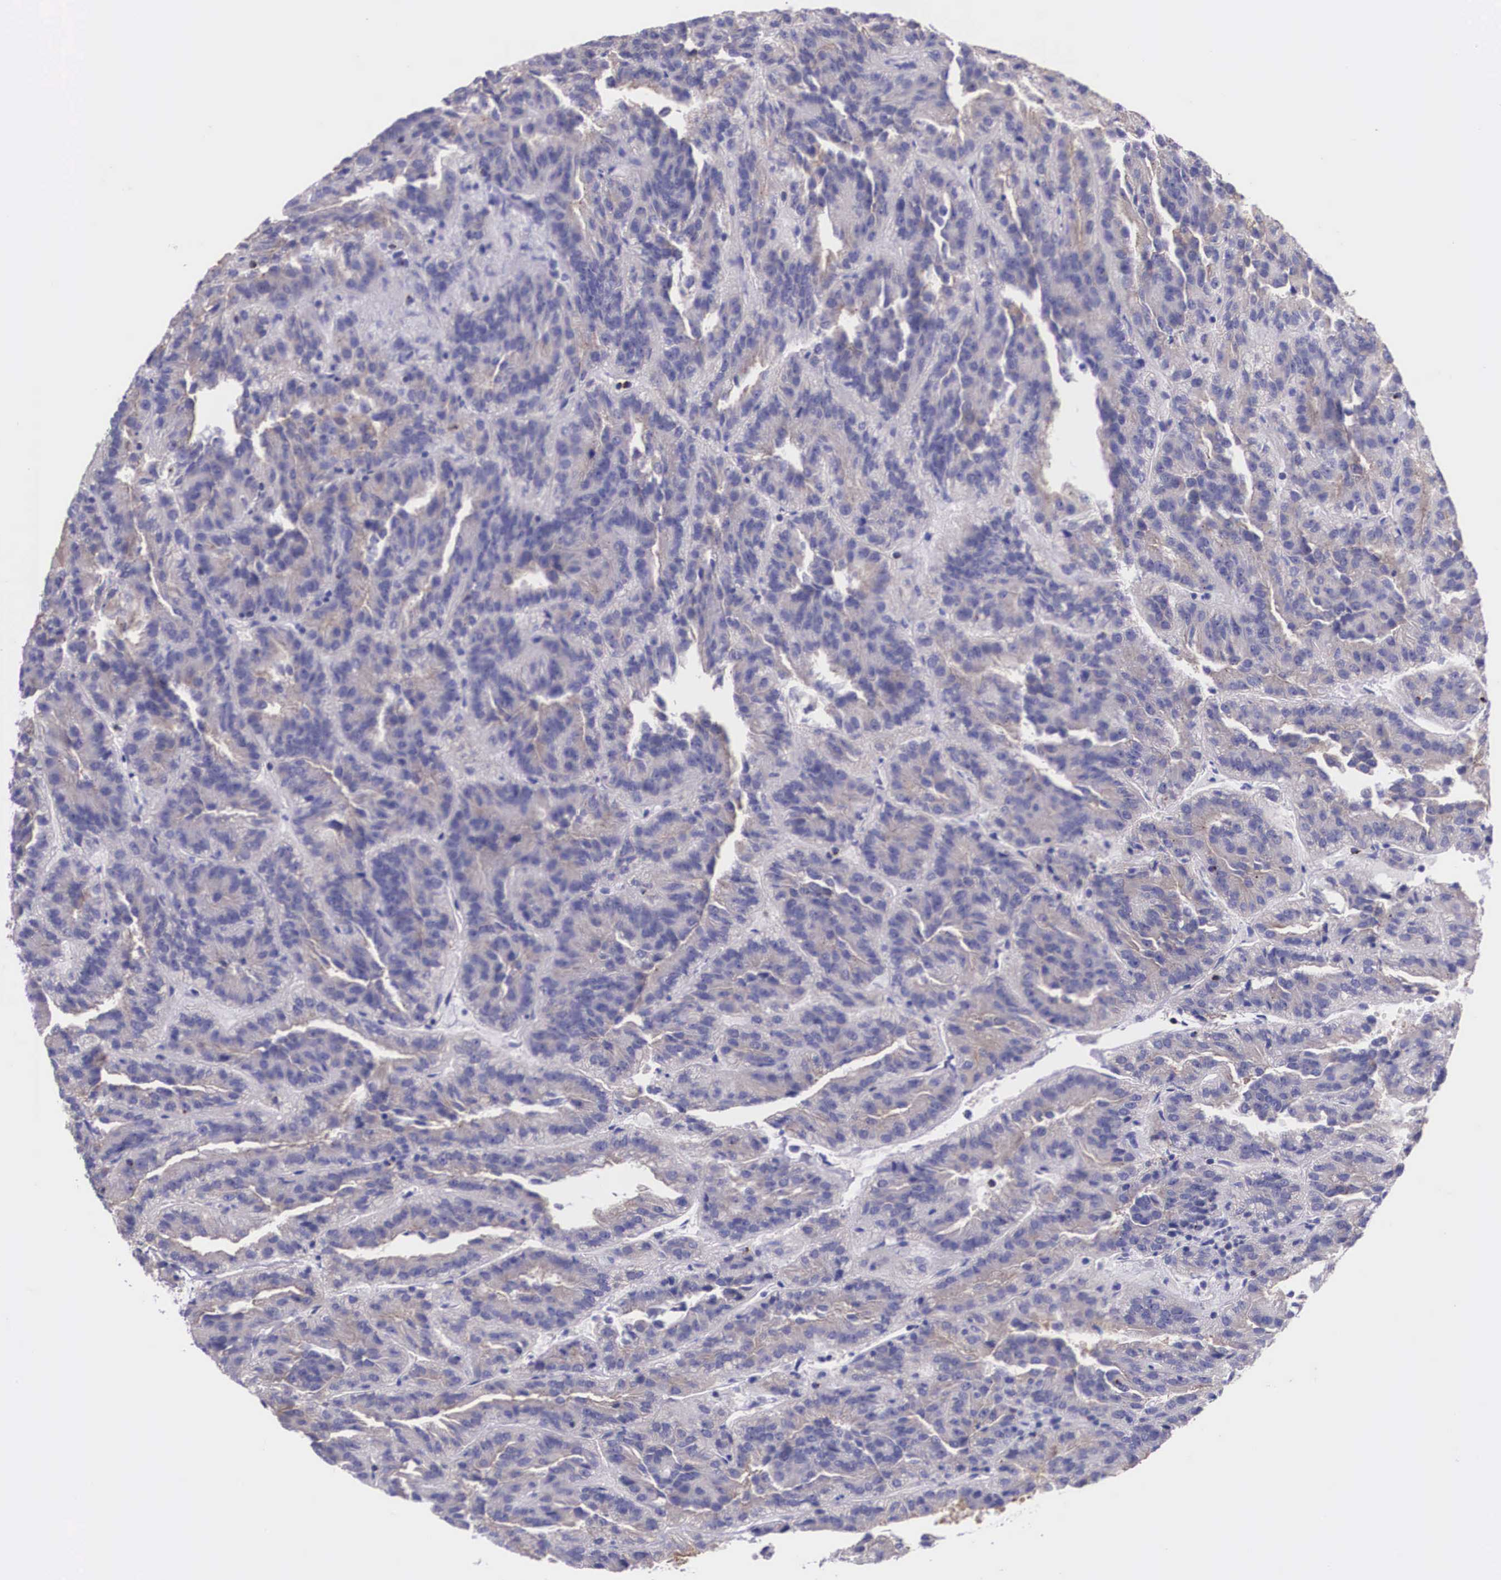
{"staining": {"intensity": "weak", "quantity": "<25%", "location": "cytoplasmic/membranous"}, "tissue": "renal cancer", "cell_type": "Tumor cells", "image_type": "cancer", "snomed": [{"axis": "morphology", "description": "Adenocarcinoma, NOS"}, {"axis": "topography", "description": "Kidney"}], "caption": "An immunohistochemistry micrograph of renal cancer (adenocarcinoma) is shown. There is no staining in tumor cells of renal cancer (adenocarcinoma).", "gene": "BCAR1", "patient": {"sex": "male", "age": 46}}